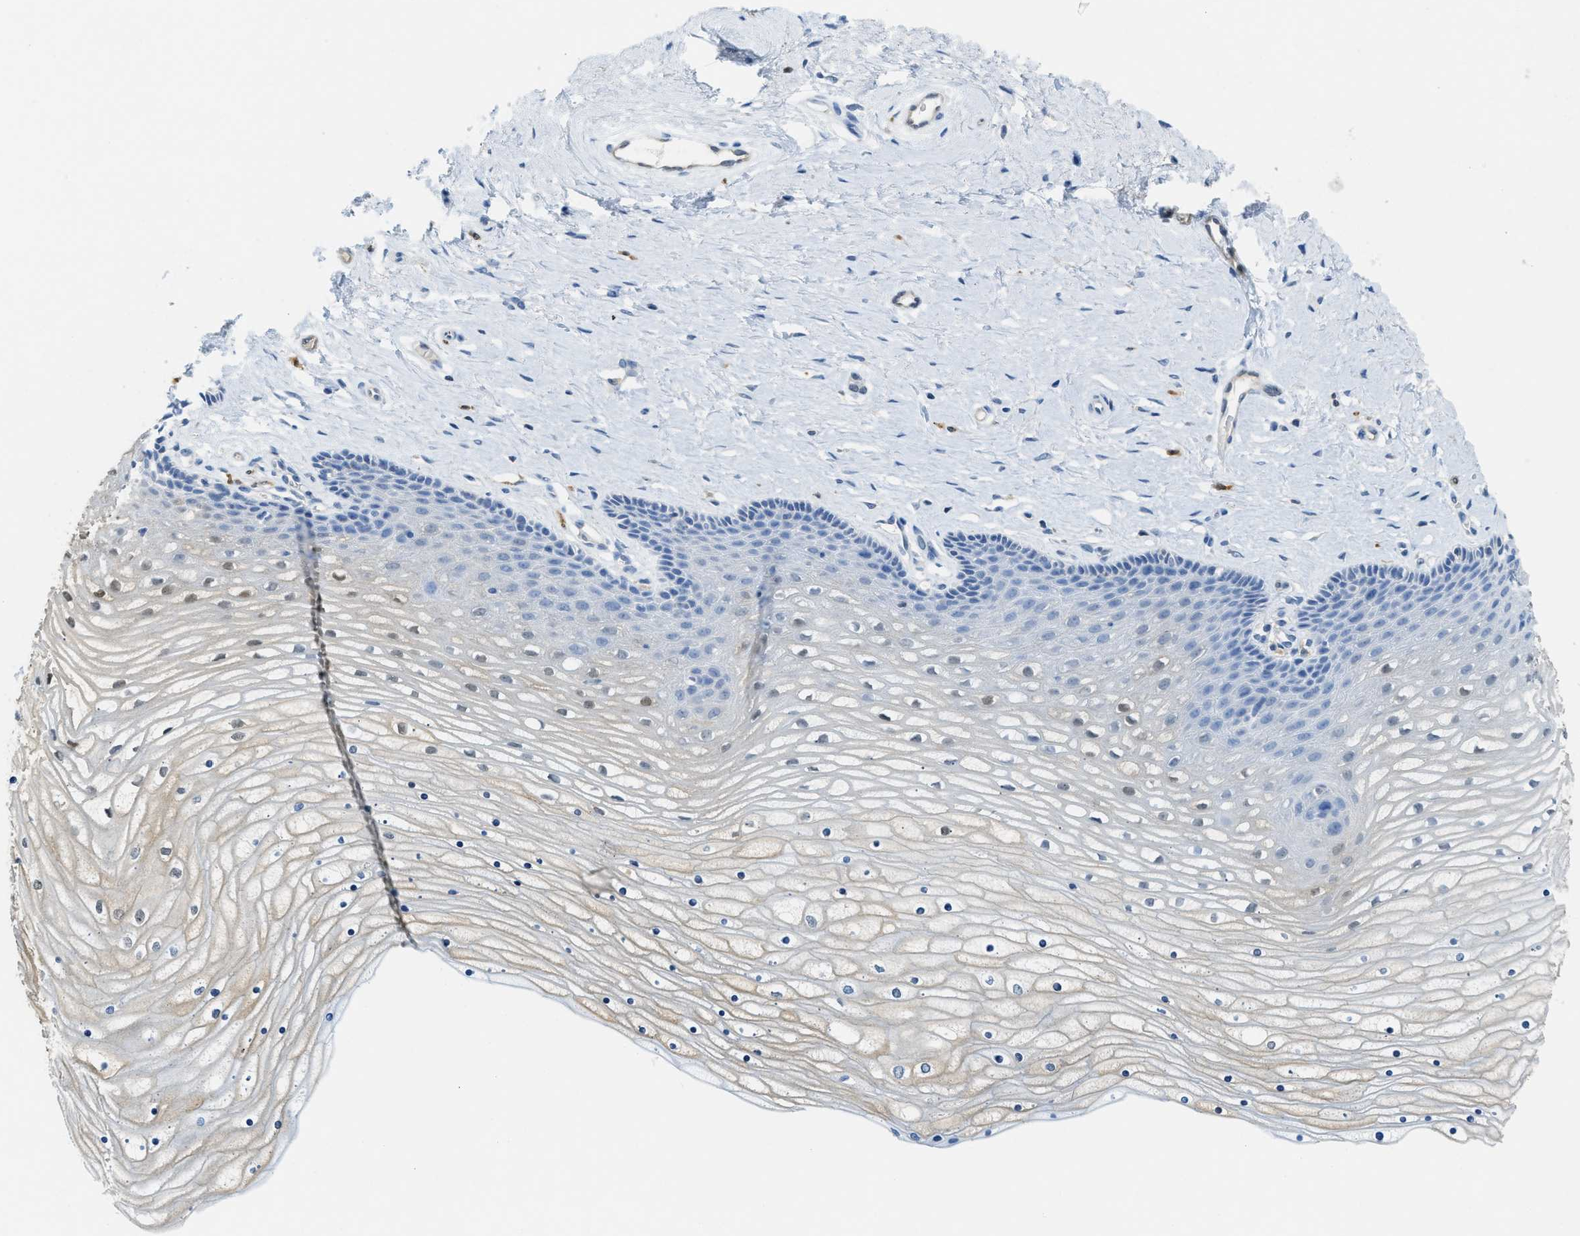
{"staining": {"intensity": "negative", "quantity": "none", "location": "none"}, "tissue": "cervix", "cell_type": "Glandular cells", "image_type": "normal", "snomed": [{"axis": "morphology", "description": "Normal tissue, NOS"}, {"axis": "topography", "description": "Cervix"}], "caption": "DAB immunohistochemical staining of normal cervix exhibits no significant expression in glandular cells.", "gene": "SERPINB1", "patient": {"sex": "female", "age": 39}}